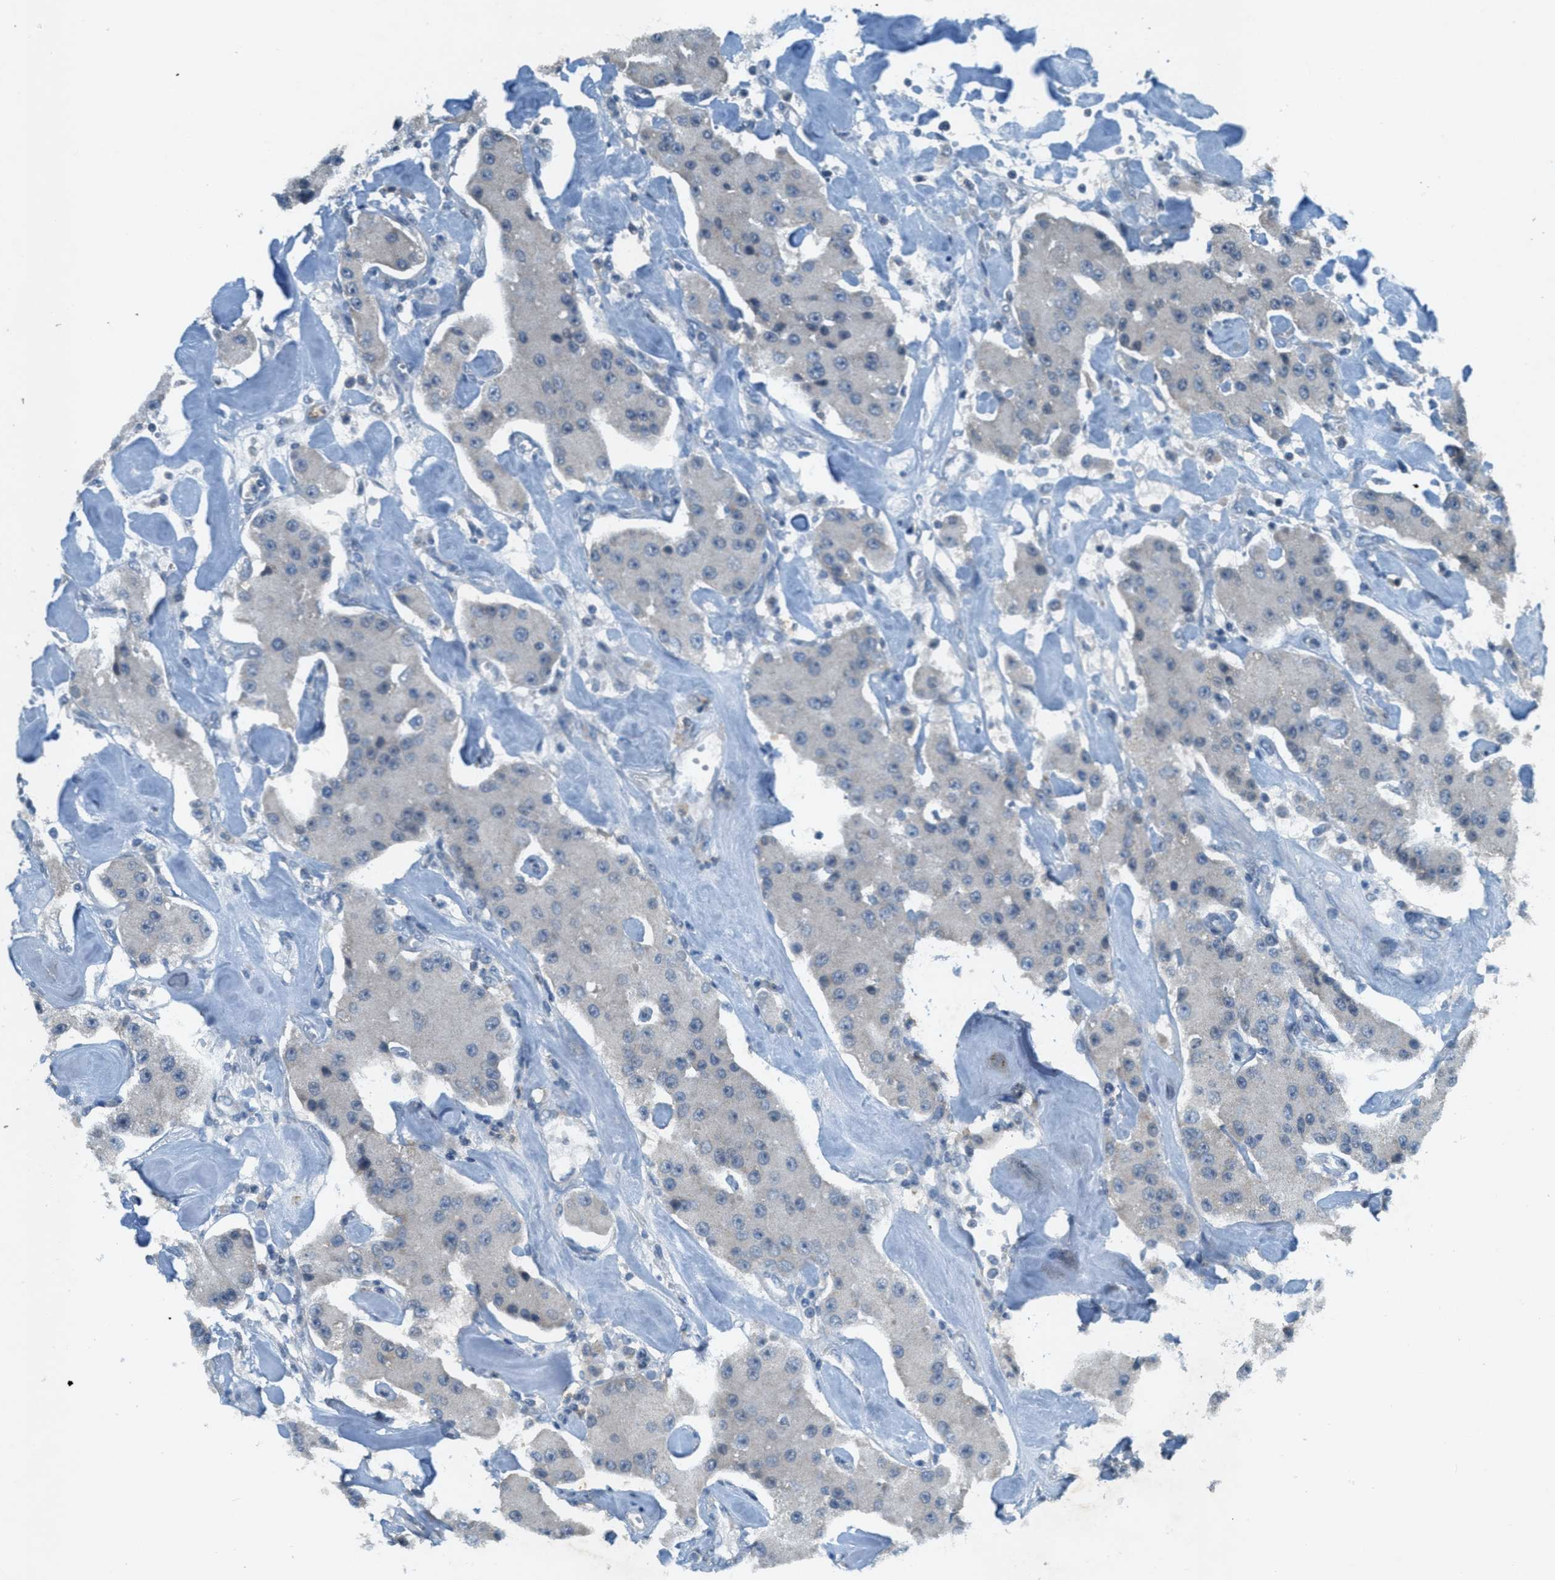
{"staining": {"intensity": "negative", "quantity": "none", "location": "none"}, "tissue": "carcinoid", "cell_type": "Tumor cells", "image_type": "cancer", "snomed": [{"axis": "morphology", "description": "Carcinoid, malignant, NOS"}, {"axis": "topography", "description": "Pancreas"}], "caption": "Immunohistochemistry of carcinoid shows no positivity in tumor cells.", "gene": "TCF20", "patient": {"sex": "male", "age": 41}}